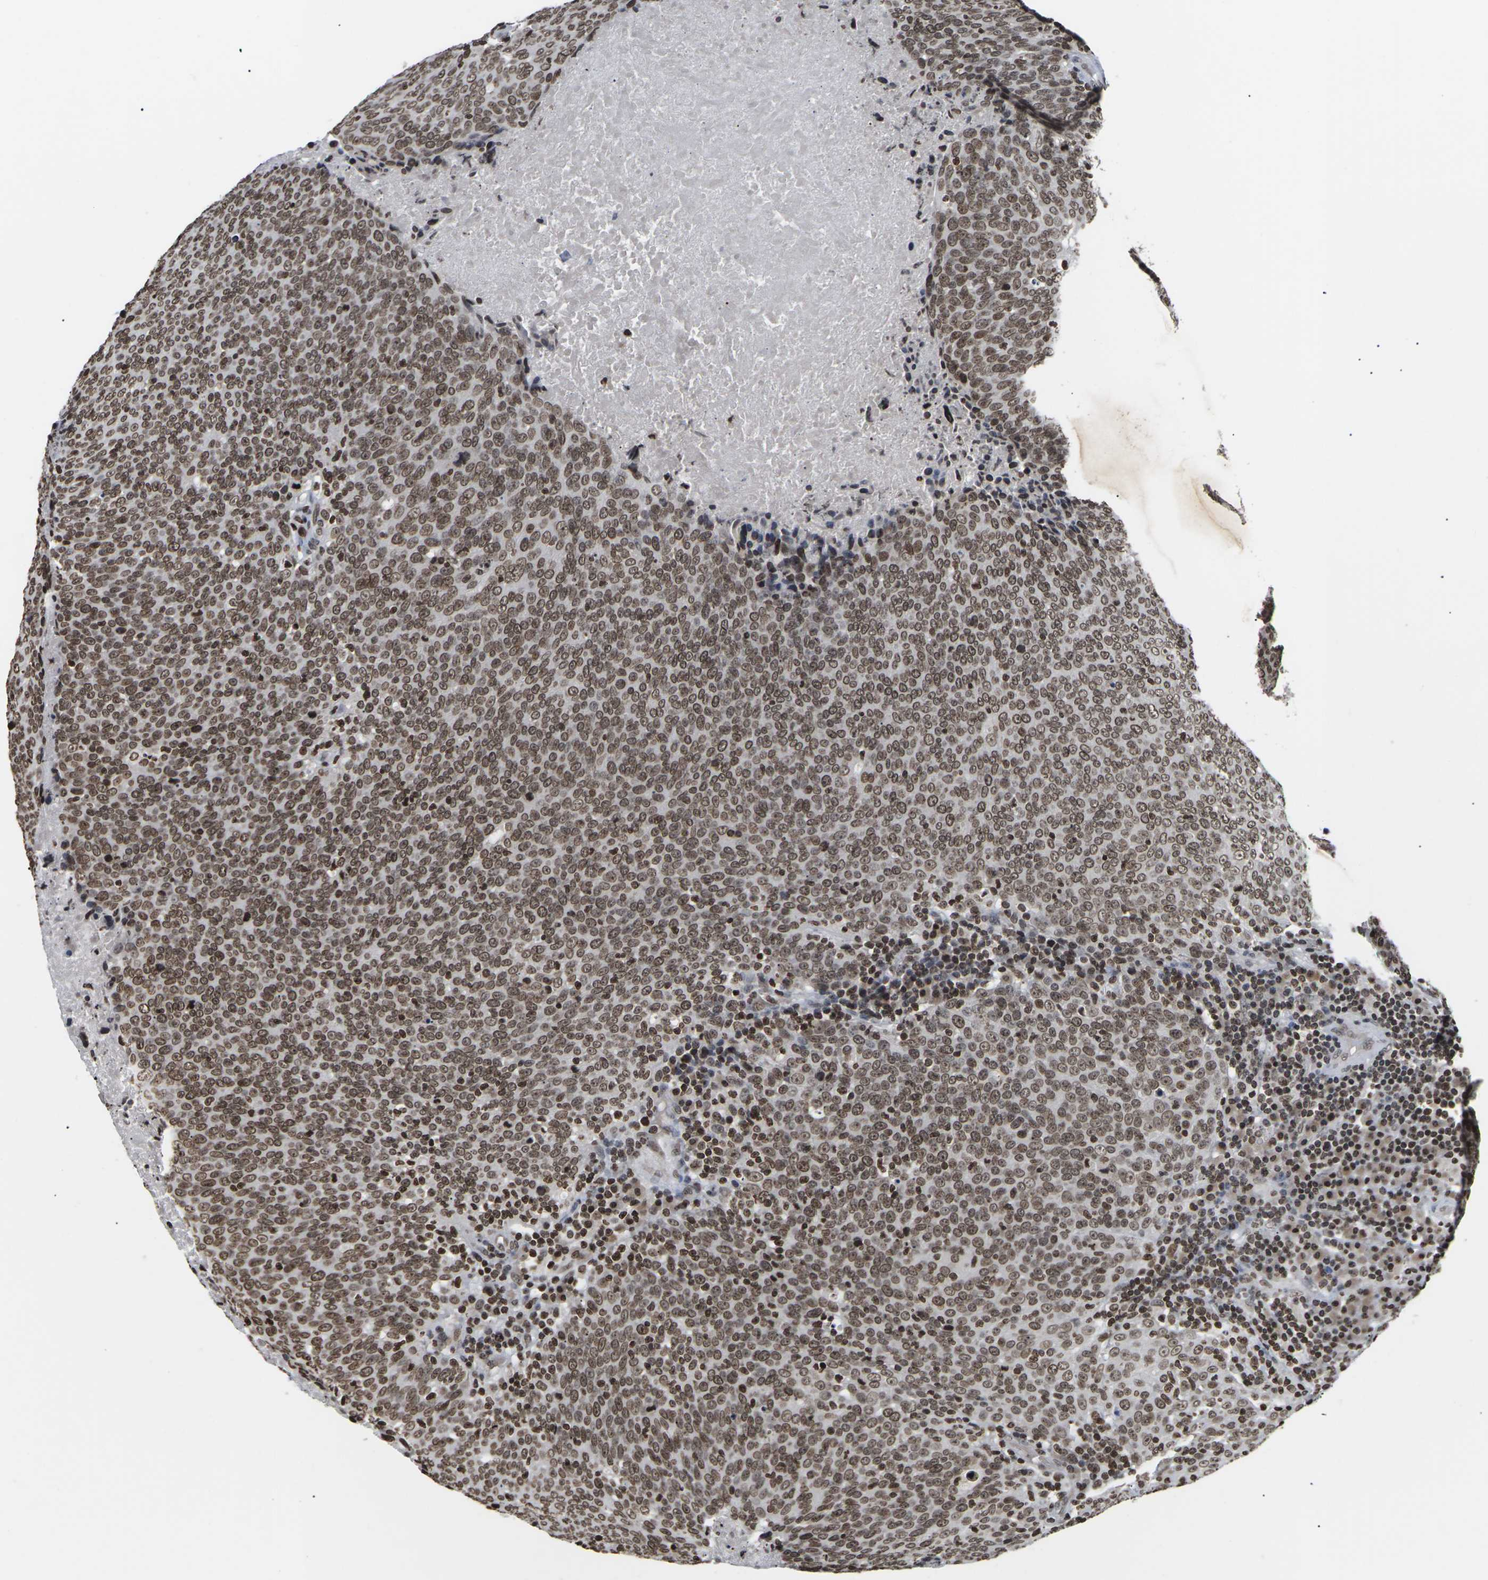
{"staining": {"intensity": "moderate", "quantity": ">75%", "location": "nuclear"}, "tissue": "head and neck cancer", "cell_type": "Tumor cells", "image_type": "cancer", "snomed": [{"axis": "morphology", "description": "Squamous cell carcinoma, NOS"}, {"axis": "morphology", "description": "Squamous cell carcinoma, metastatic, NOS"}, {"axis": "topography", "description": "Lymph node"}, {"axis": "topography", "description": "Head-Neck"}], "caption": "Immunohistochemical staining of human head and neck cancer (metastatic squamous cell carcinoma) exhibits medium levels of moderate nuclear staining in approximately >75% of tumor cells.", "gene": "ETV5", "patient": {"sex": "male", "age": 62}}